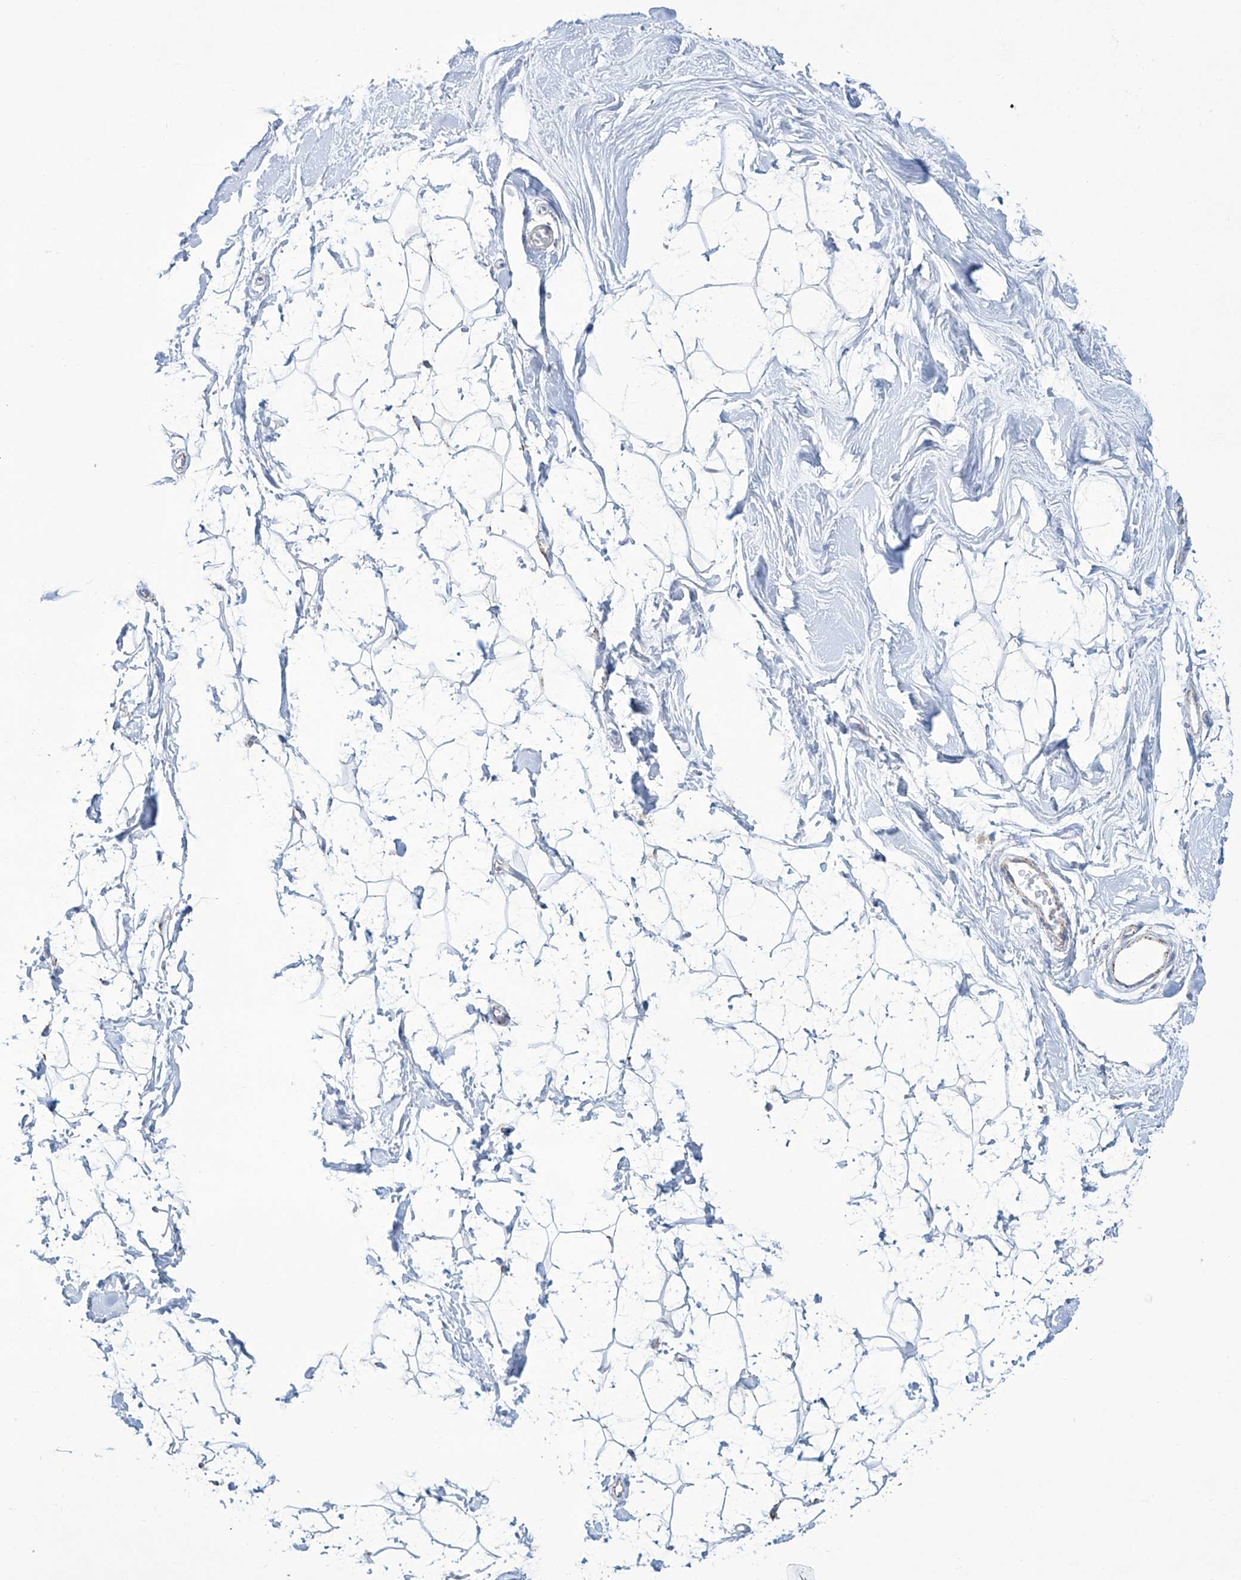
{"staining": {"intensity": "negative", "quantity": "none", "location": "none"}, "tissue": "breast", "cell_type": "Adipocytes", "image_type": "normal", "snomed": [{"axis": "morphology", "description": "Normal tissue, NOS"}, {"axis": "topography", "description": "Breast"}], "caption": "High power microscopy image of an immunohistochemistry (IHC) image of benign breast, revealing no significant positivity in adipocytes. (Stains: DAB (3,3'-diaminobenzidine) immunohistochemistry with hematoxylin counter stain, Microscopy: brightfield microscopy at high magnification).", "gene": "ALDH6A1", "patient": {"sex": "female", "age": 26}}